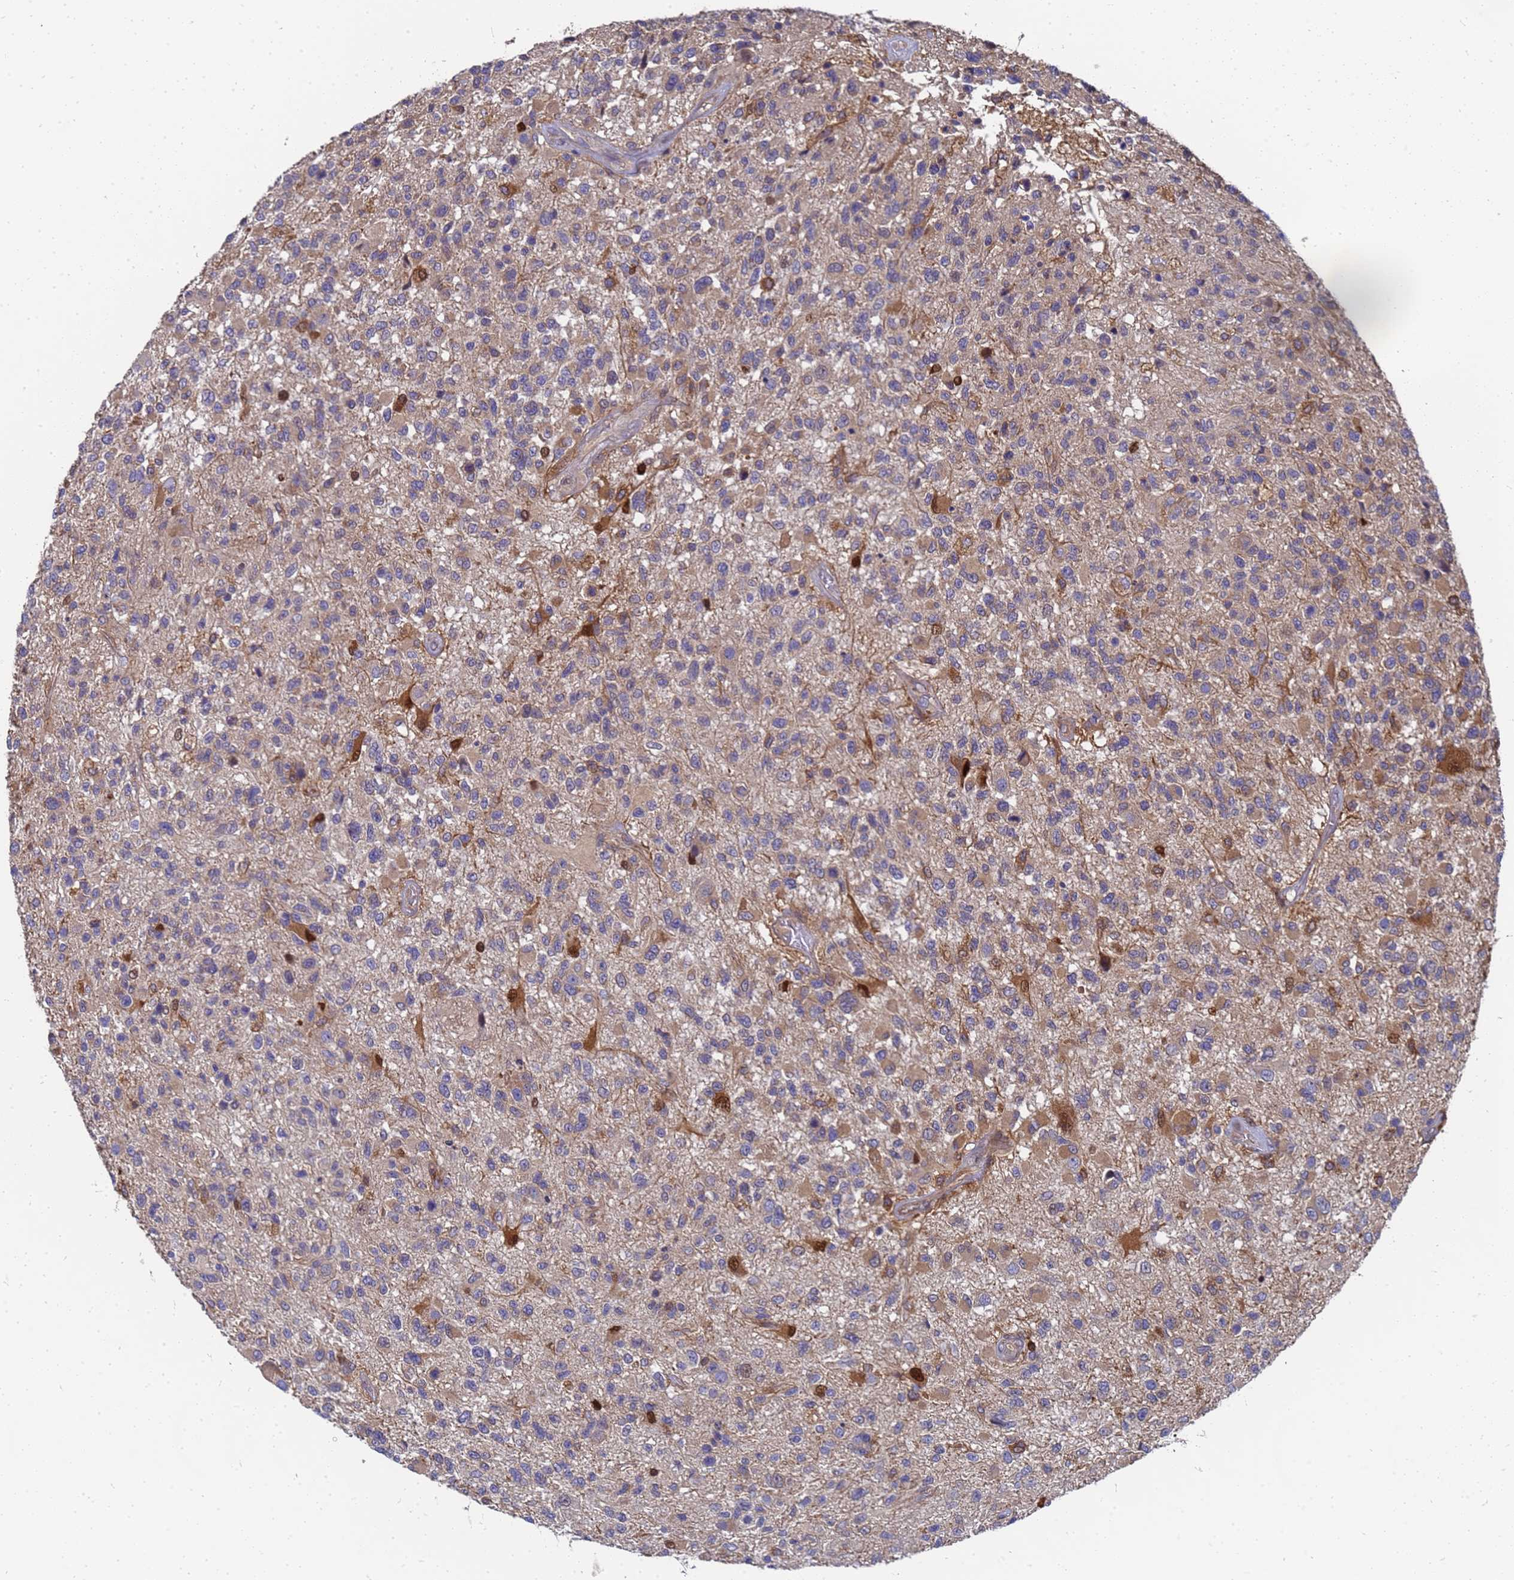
{"staining": {"intensity": "moderate", "quantity": "25%-75%", "location": "cytoplasmic/membranous,nuclear"}, "tissue": "glioma", "cell_type": "Tumor cells", "image_type": "cancer", "snomed": [{"axis": "morphology", "description": "Glioma, malignant, High grade"}, {"axis": "morphology", "description": "Glioblastoma, NOS"}, {"axis": "topography", "description": "Brain"}], "caption": "Approximately 25%-75% of tumor cells in glioblastoma exhibit moderate cytoplasmic/membranous and nuclear protein staining as visualized by brown immunohistochemical staining.", "gene": "SLC35E2B", "patient": {"sex": "male", "age": 60}}